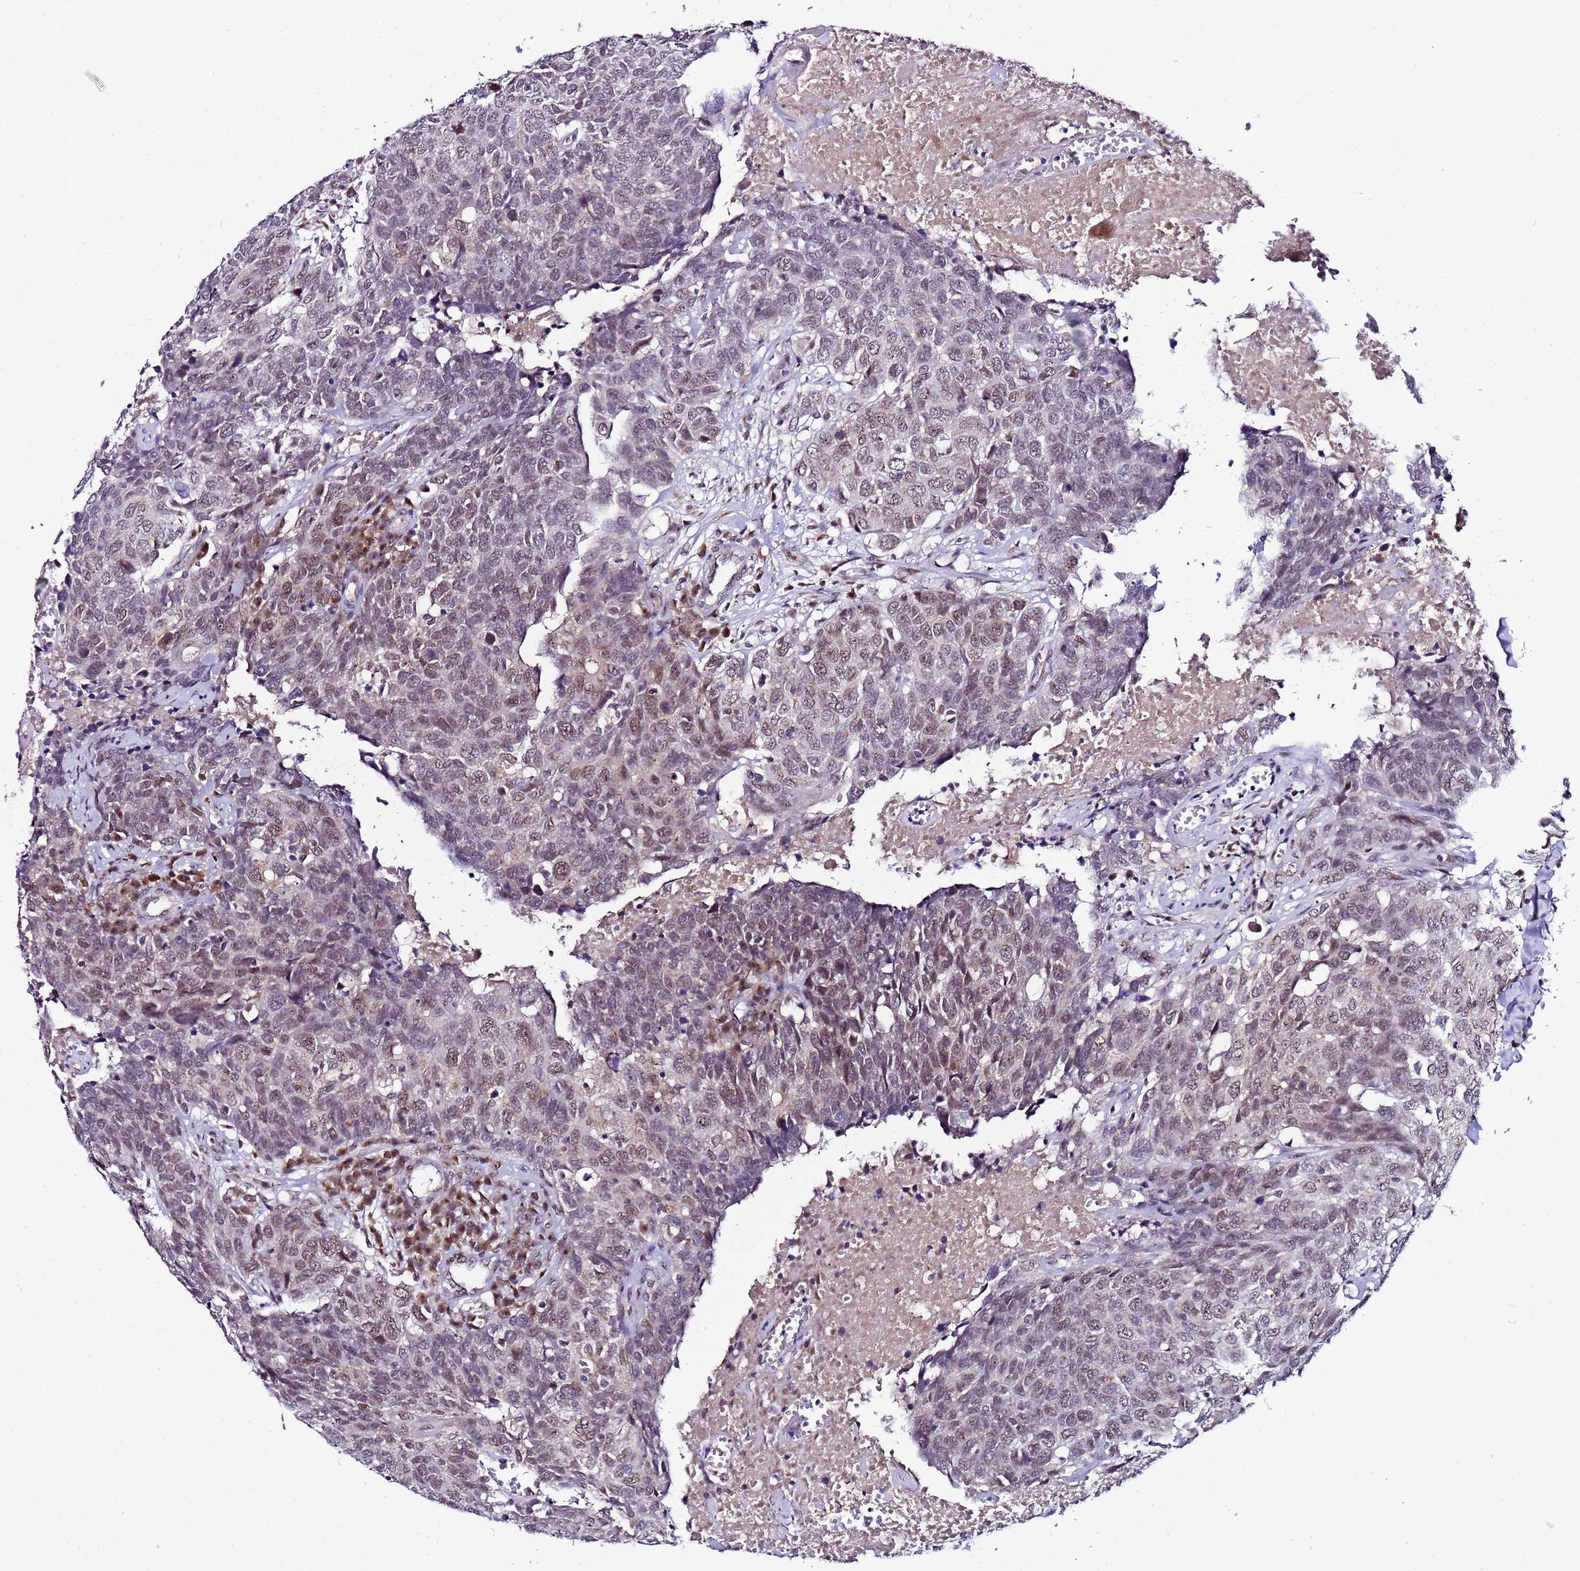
{"staining": {"intensity": "moderate", "quantity": "25%-75%", "location": "nuclear"}, "tissue": "head and neck cancer", "cell_type": "Tumor cells", "image_type": "cancer", "snomed": [{"axis": "morphology", "description": "Squamous cell carcinoma, NOS"}, {"axis": "topography", "description": "Head-Neck"}], "caption": "Immunohistochemistry of head and neck squamous cell carcinoma demonstrates medium levels of moderate nuclear expression in about 25%-75% of tumor cells. (IHC, brightfield microscopy, high magnification).", "gene": "C19orf47", "patient": {"sex": "male", "age": 66}}